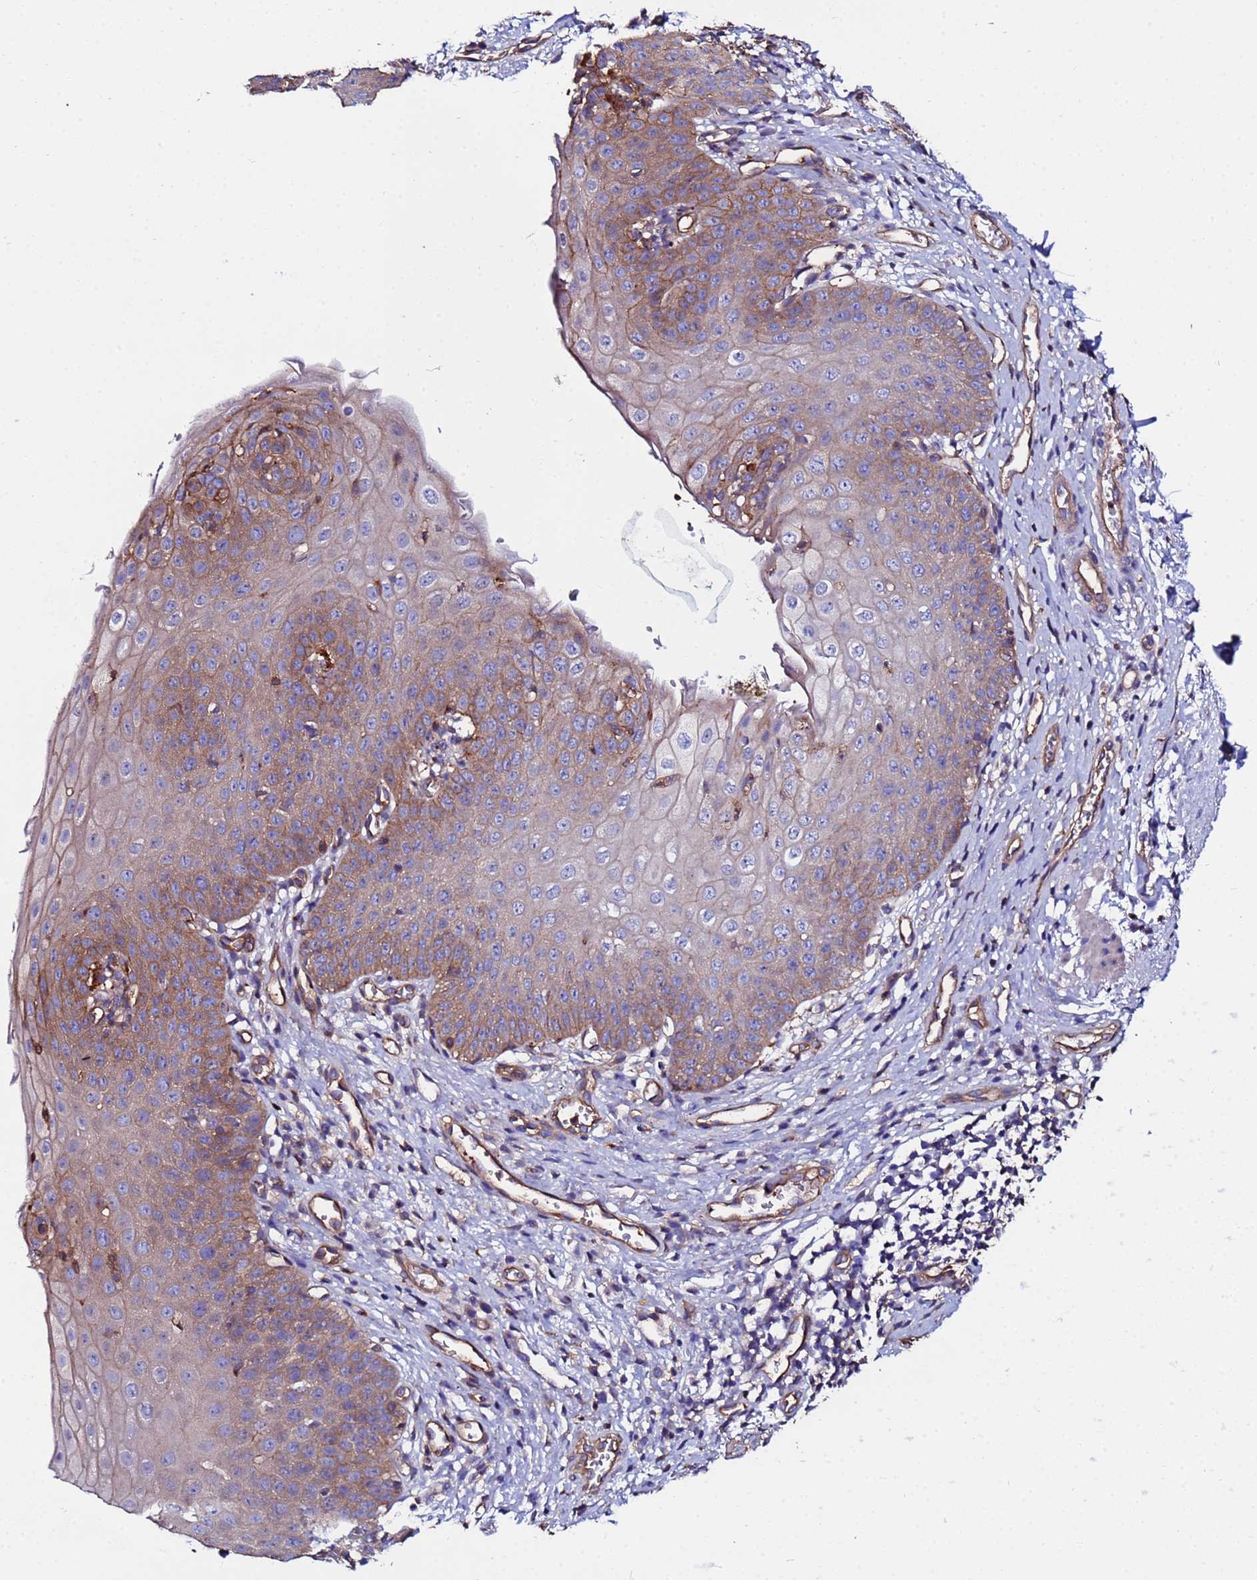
{"staining": {"intensity": "moderate", "quantity": "25%-75%", "location": "cytoplasmic/membranous"}, "tissue": "esophagus", "cell_type": "Squamous epithelial cells", "image_type": "normal", "snomed": [{"axis": "morphology", "description": "Normal tissue, NOS"}, {"axis": "topography", "description": "Esophagus"}], "caption": "An immunohistochemistry (IHC) photomicrograph of benign tissue is shown. Protein staining in brown labels moderate cytoplasmic/membranous positivity in esophagus within squamous epithelial cells.", "gene": "POTEE", "patient": {"sex": "male", "age": 71}}